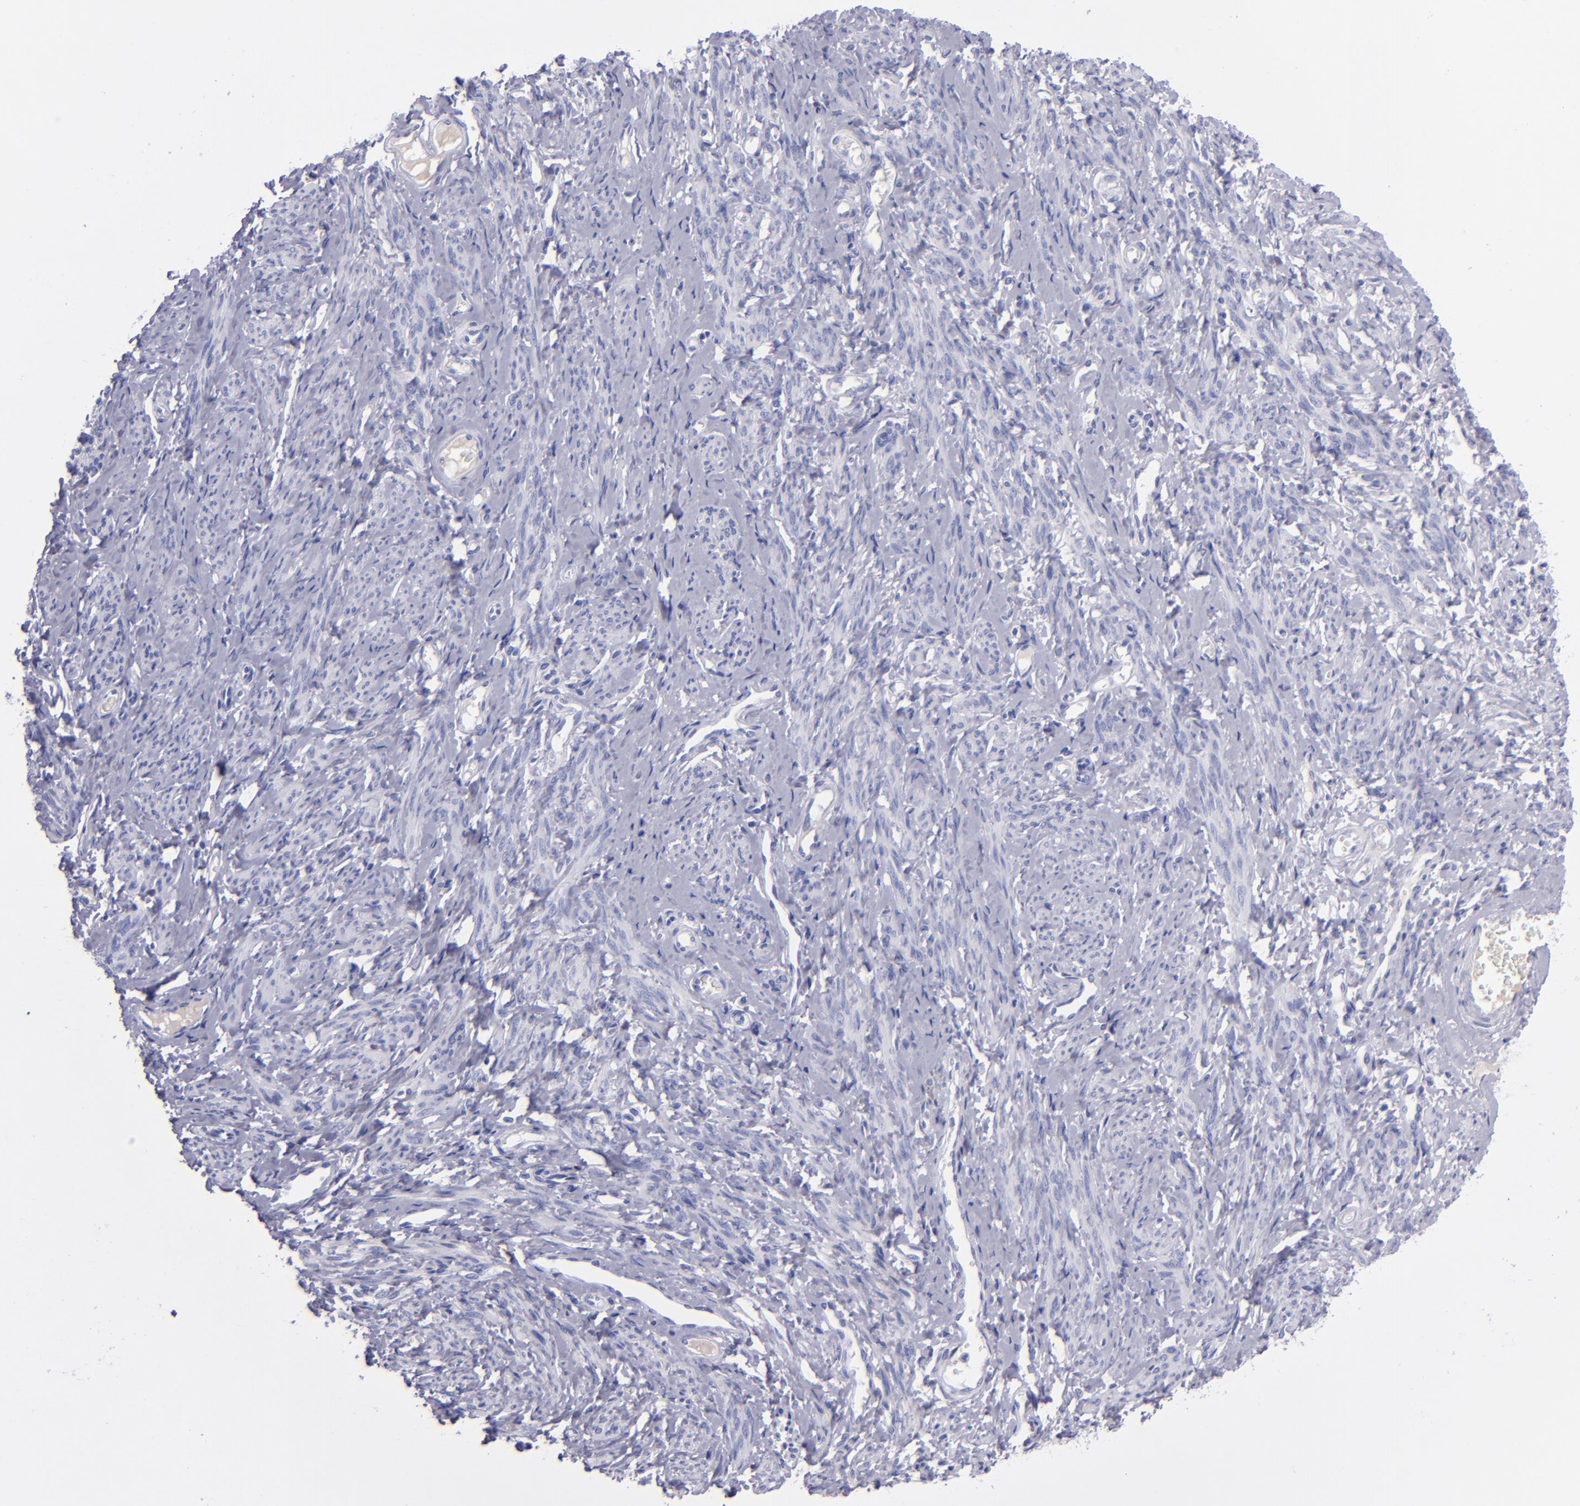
{"staining": {"intensity": "negative", "quantity": "none", "location": "none"}, "tissue": "smooth muscle", "cell_type": "Smooth muscle cells", "image_type": "normal", "snomed": [{"axis": "morphology", "description": "Normal tissue, NOS"}, {"axis": "topography", "description": "Cervix"}, {"axis": "topography", "description": "Endometrium"}], "caption": "Immunohistochemistry of unremarkable human smooth muscle exhibits no positivity in smooth muscle cells.", "gene": "CD37", "patient": {"sex": "female", "age": 65}}